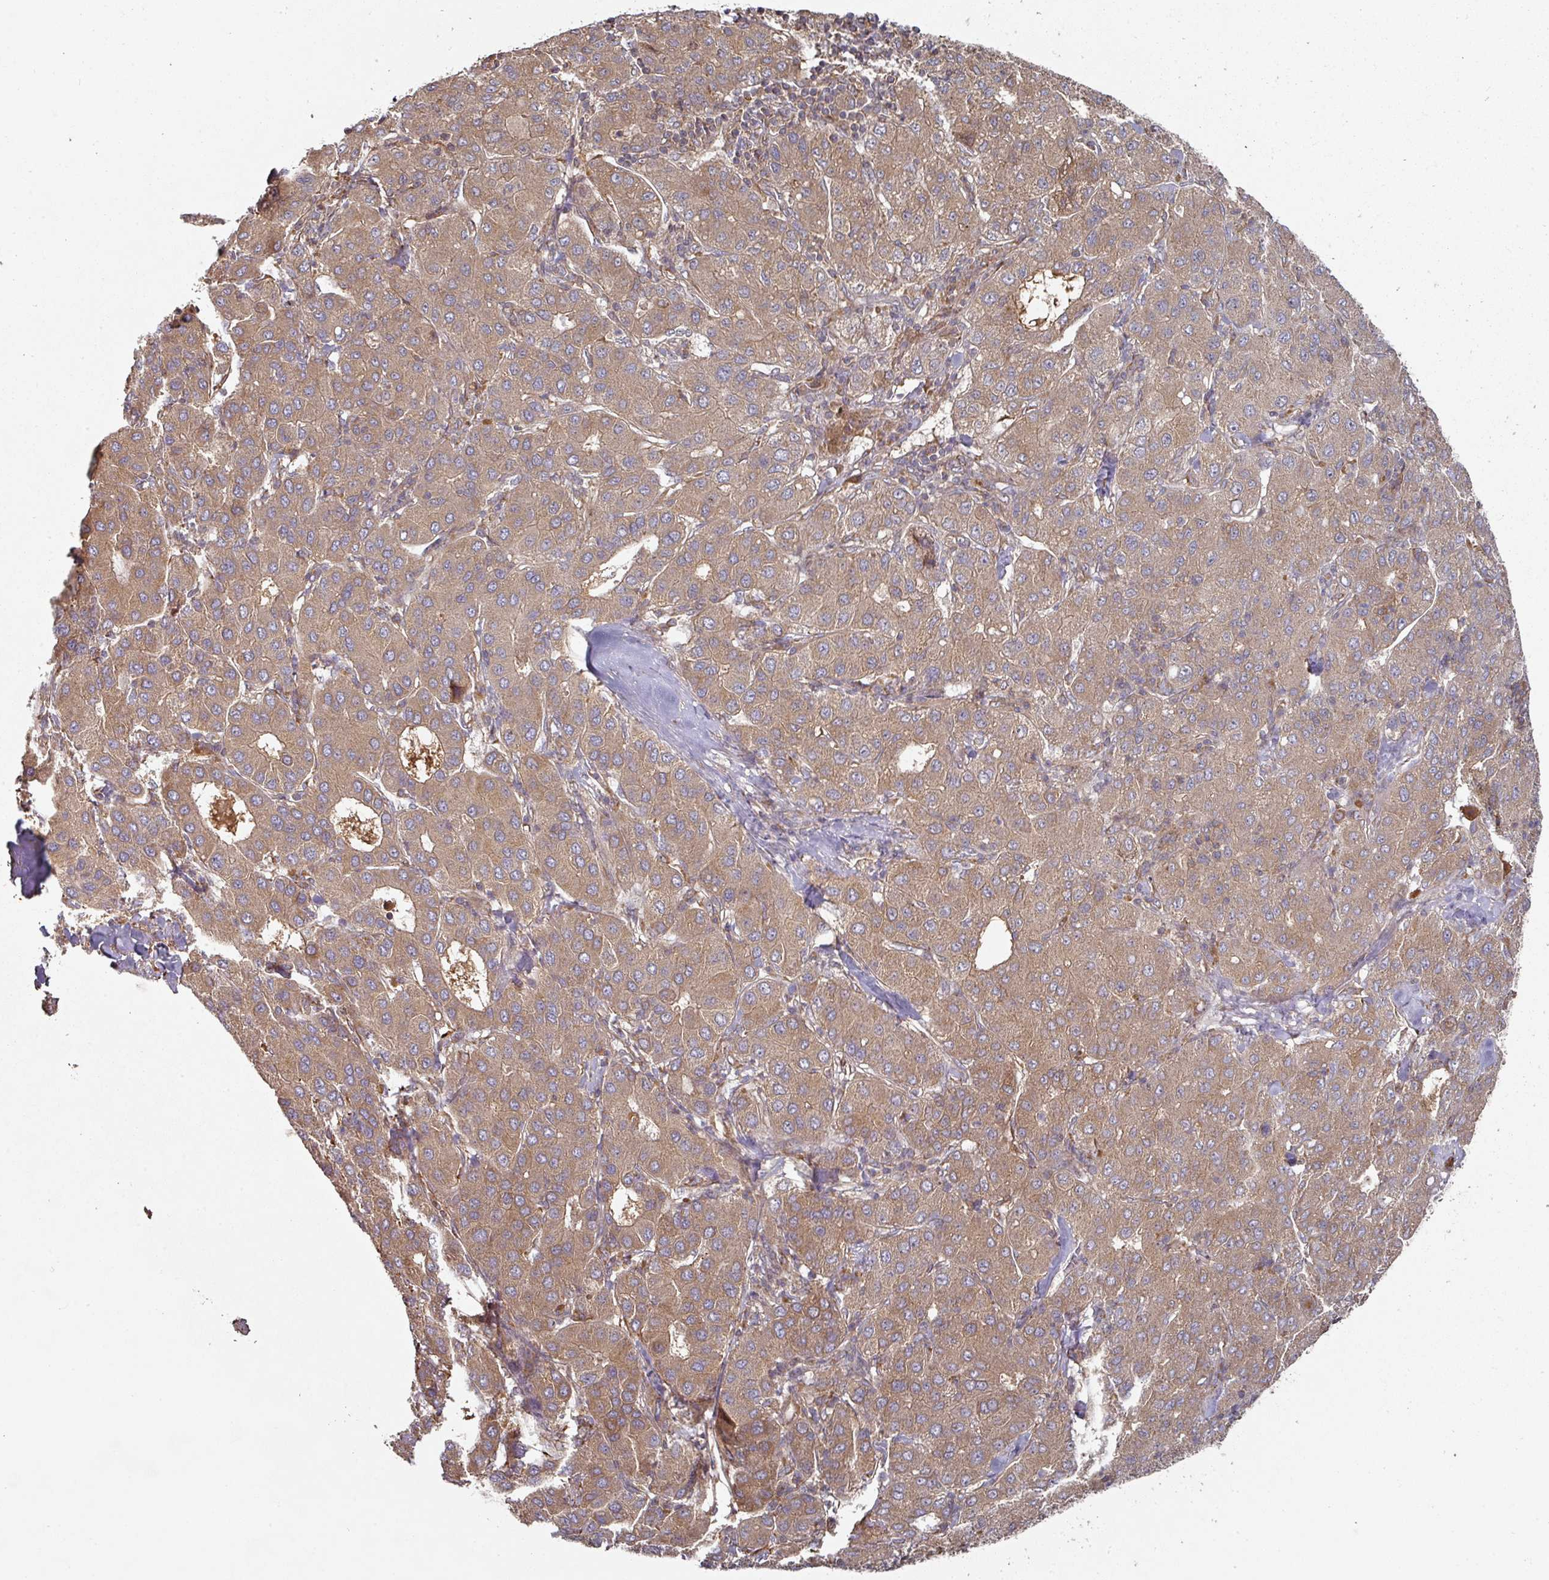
{"staining": {"intensity": "moderate", "quantity": ">75%", "location": "cytoplasmic/membranous"}, "tissue": "liver cancer", "cell_type": "Tumor cells", "image_type": "cancer", "snomed": [{"axis": "morphology", "description": "Carcinoma, Hepatocellular, NOS"}, {"axis": "topography", "description": "Liver"}], "caption": "A photomicrograph showing moderate cytoplasmic/membranous staining in approximately >75% of tumor cells in liver hepatocellular carcinoma, as visualized by brown immunohistochemical staining.", "gene": "CEP95", "patient": {"sex": "male", "age": 65}}